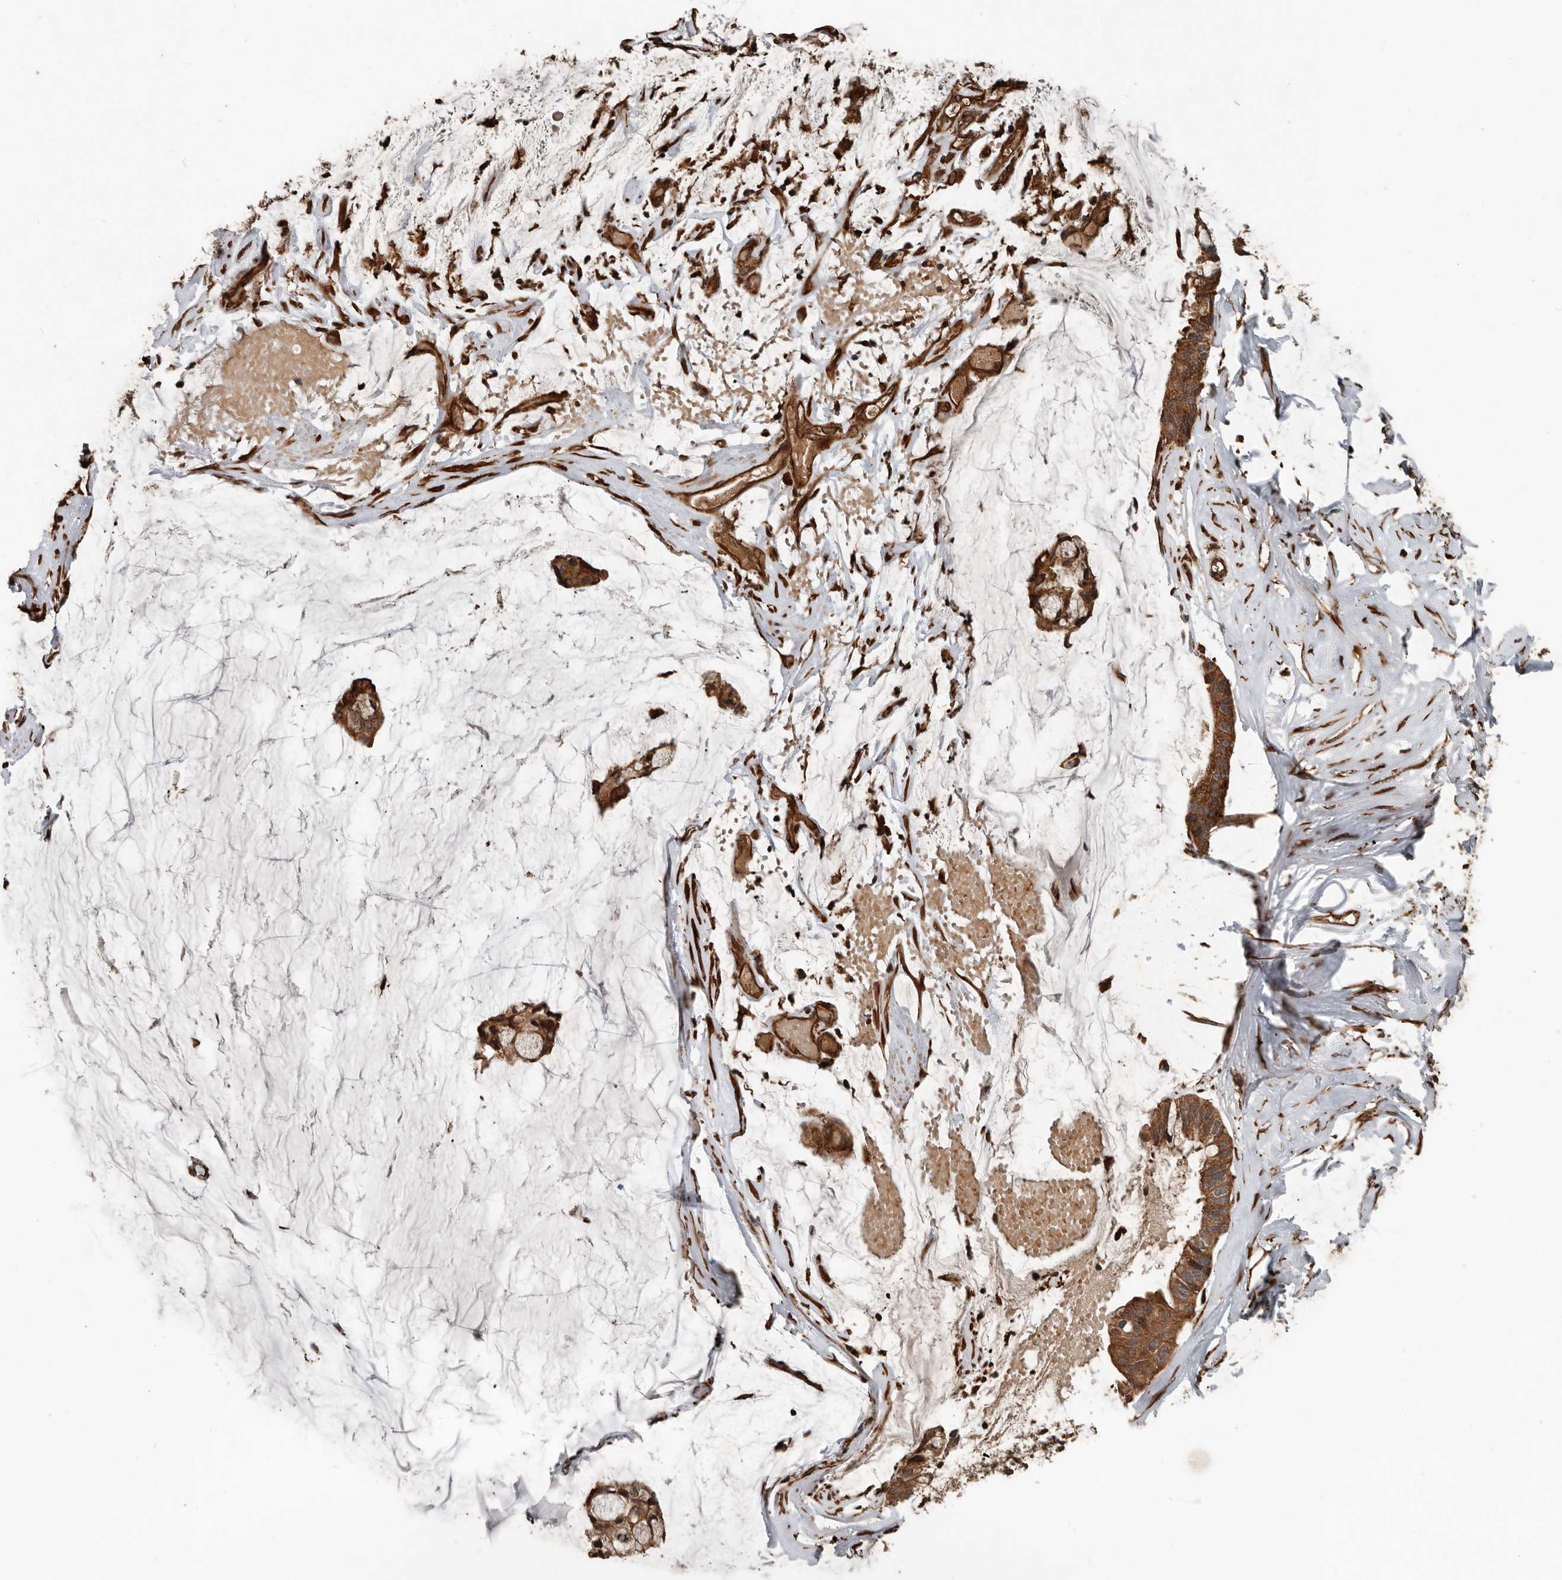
{"staining": {"intensity": "moderate", "quantity": ">75%", "location": "cytoplasmic/membranous"}, "tissue": "ovarian cancer", "cell_type": "Tumor cells", "image_type": "cancer", "snomed": [{"axis": "morphology", "description": "Cystadenocarcinoma, mucinous, NOS"}, {"axis": "topography", "description": "Ovary"}], "caption": "A photomicrograph of ovarian cancer (mucinous cystadenocarcinoma) stained for a protein shows moderate cytoplasmic/membranous brown staining in tumor cells.", "gene": "YOD1", "patient": {"sex": "female", "age": 39}}